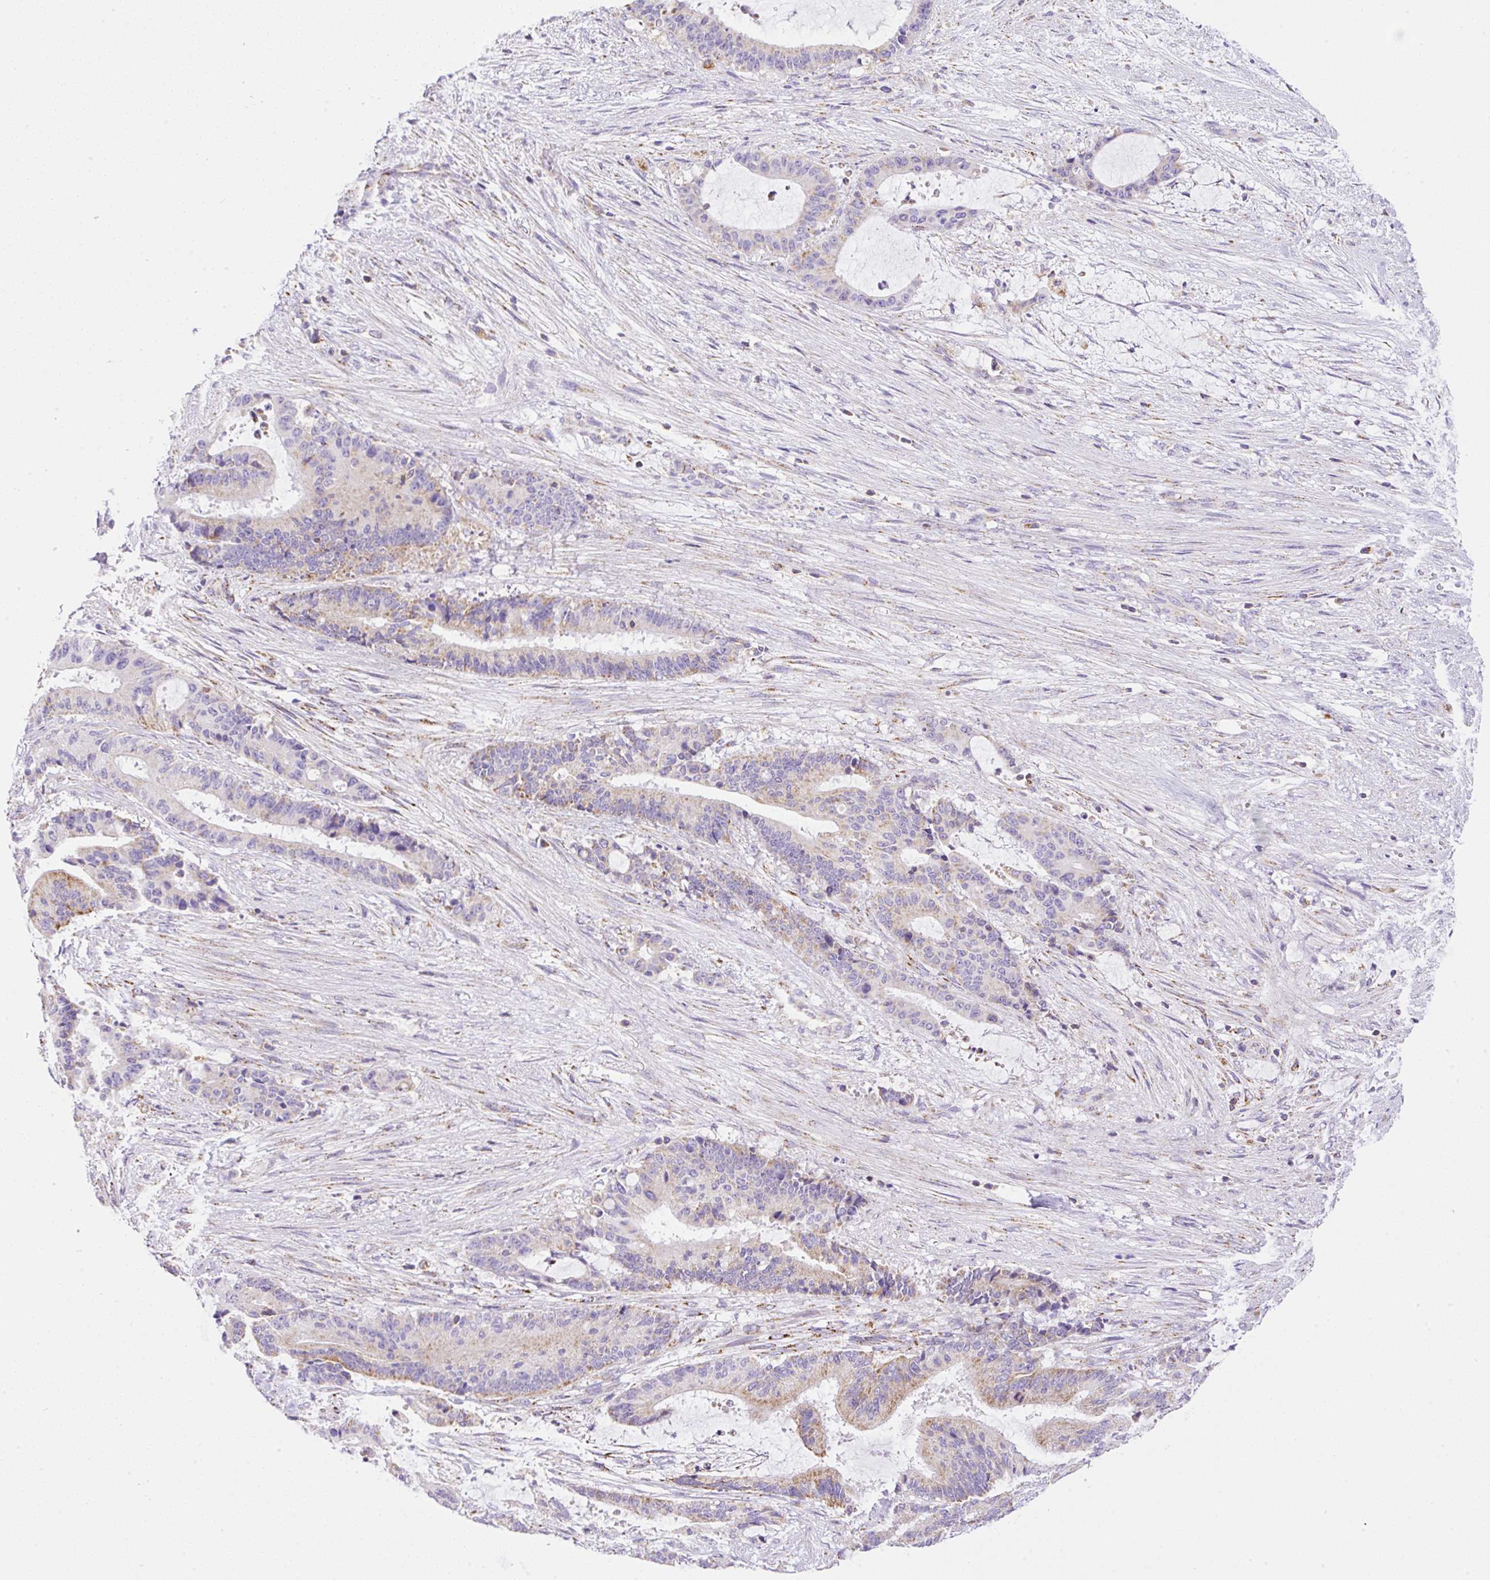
{"staining": {"intensity": "moderate", "quantity": "<25%", "location": "cytoplasmic/membranous"}, "tissue": "liver cancer", "cell_type": "Tumor cells", "image_type": "cancer", "snomed": [{"axis": "morphology", "description": "Normal tissue, NOS"}, {"axis": "morphology", "description": "Cholangiocarcinoma"}, {"axis": "topography", "description": "Liver"}, {"axis": "topography", "description": "Peripheral nerve tissue"}], "caption": "Protein positivity by immunohistochemistry (IHC) demonstrates moderate cytoplasmic/membranous staining in approximately <25% of tumor cells in liver cancer. The protein of interest is shown in brown color, while the nuclei are stained blue.", "gene": "NF1", "patient": {"sex": "female", "age": 73}}